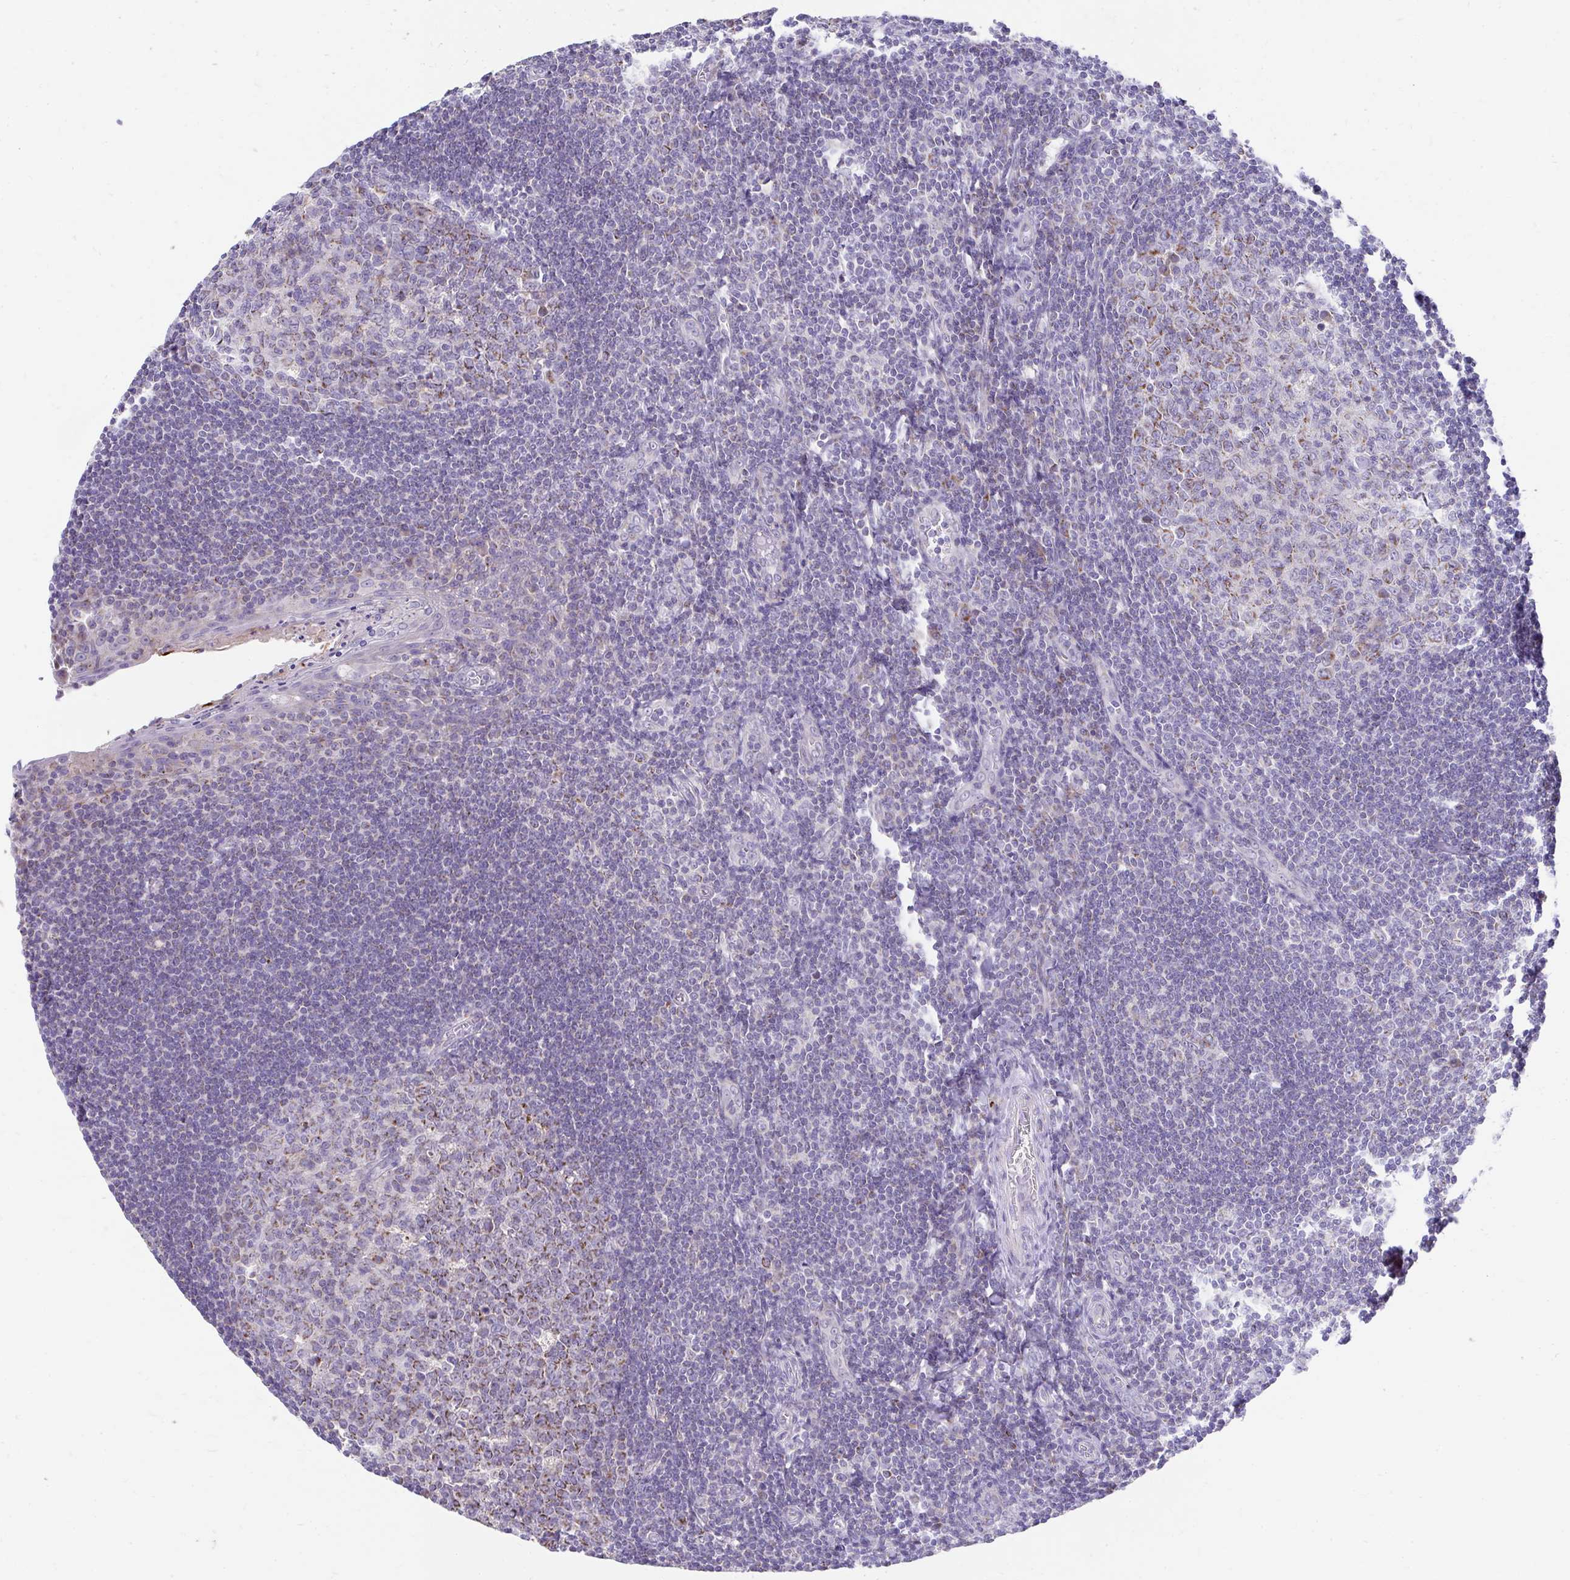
{"staining": {"intensity": "moderate", "quantity": "25%-75%", "location": "cytoplasmic/membranous"}, "tissue": "tonsil", "cell_type": "Germinal center cells", "image_type": "normal", "snomed": [{"axis": "morphology", "description": "Normal tissue, NOS"}, {"axis": "topography", "description": "Tonsil"}], "caption": "Immunohistochemistry image of normal tonsil stained for a protein (brown), which shows medium levels of moderate cytoplasmic/membranous expression in approximately 25%-75% of germinal center cells.", "gene": "PRRG3", "patient": {"sex": "male", "age": 27}}